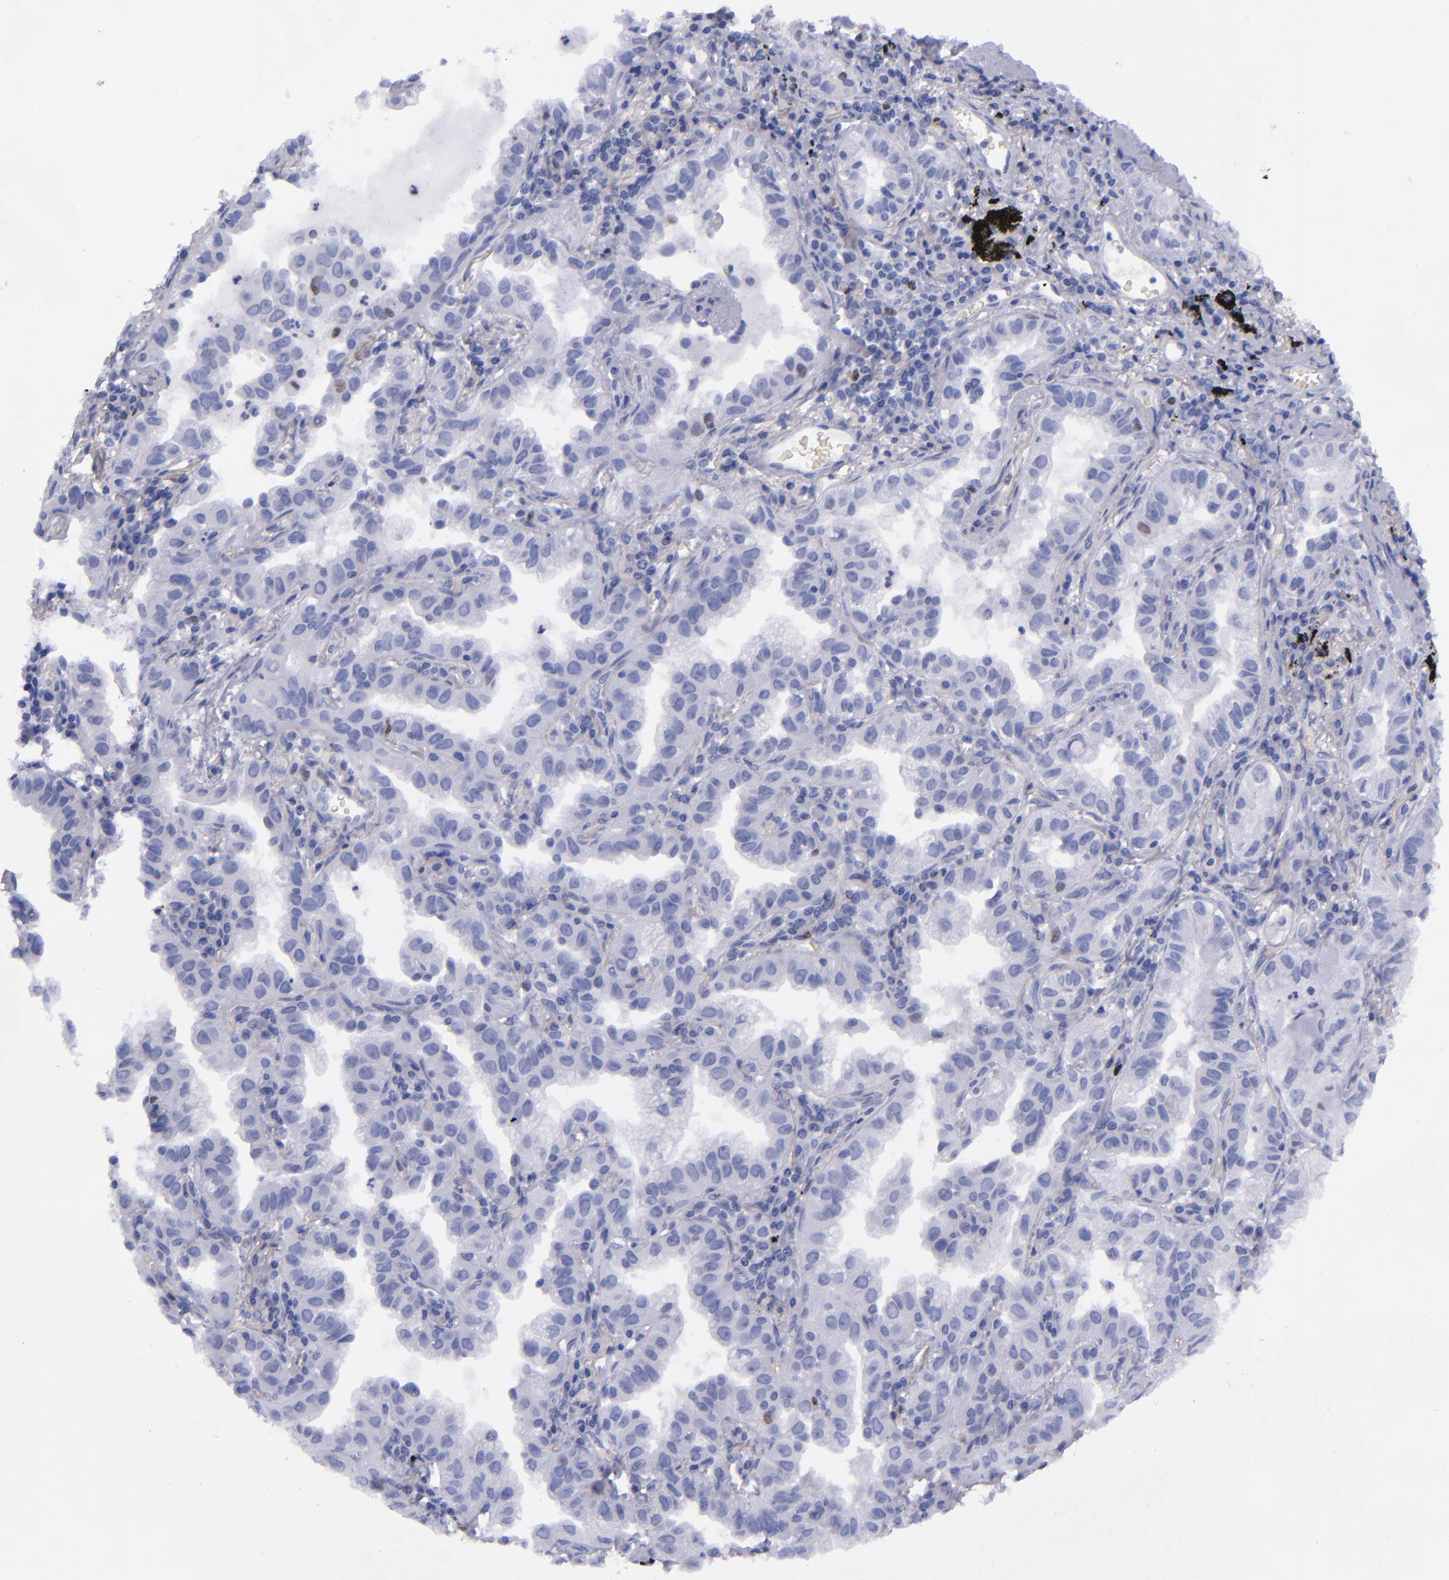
{"staining": {"intensity": "negative", "quantity": "none", "location": "none"}, "tissue": "lung cancer", "cell_type": "Tumor cells", "image_type": "cancer", "snomed": [{"axis": "morphology", "description": "Adenocarcinoma, NOS"}, {"axis": "topography", "description": "Lung"}], "caption": "Immunohistochemistry photomicrograph of neoplastic tissue: human lung cancer stained with DAB demonstrates no significant protein expression in tumor cells.", "gene": "MCM7", "patient": {"sex": "female", "age": 50}}